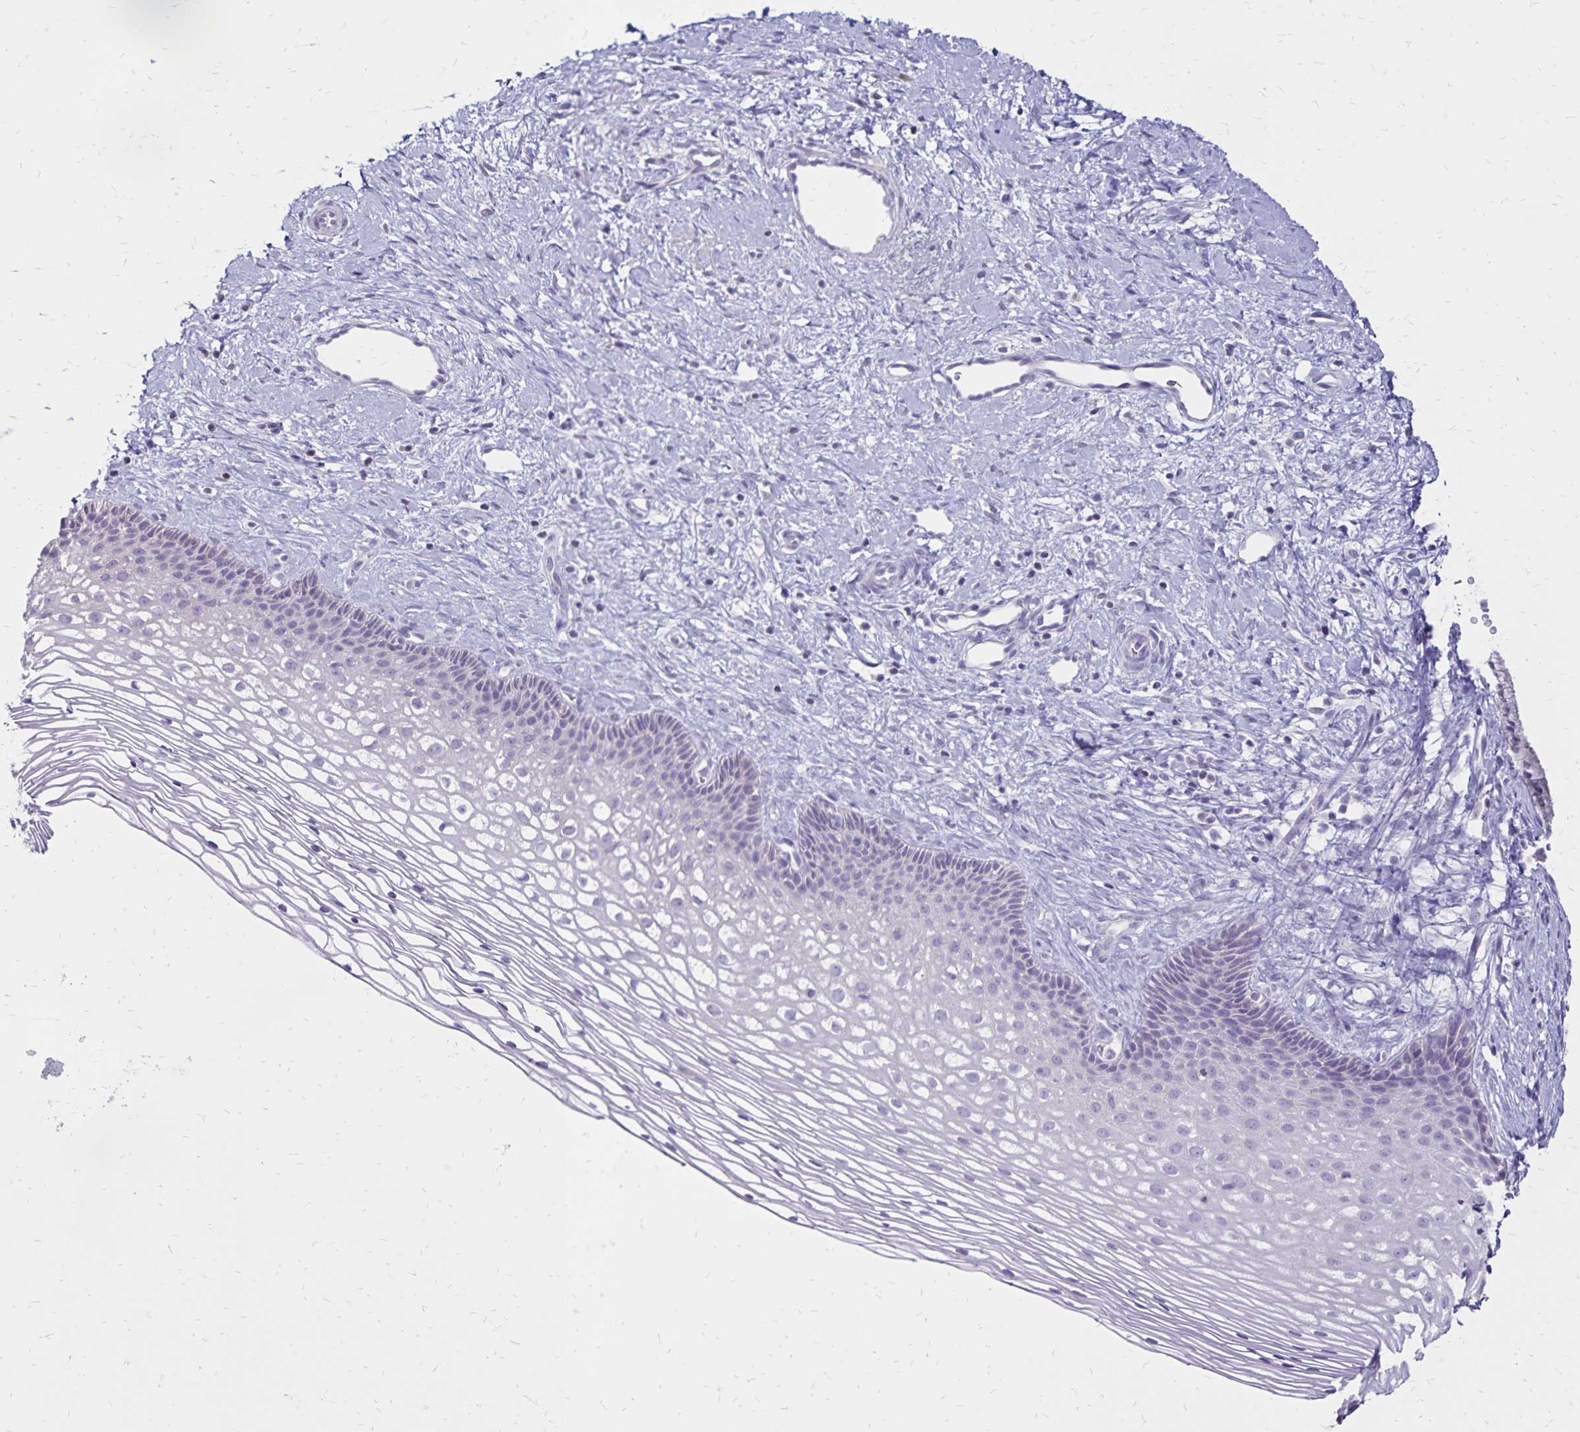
{"staining": {"intensity": "negative", "quantity": "none", "location": "none"}, "tissue": "cervix", "cell_type": "Glandular cells", "image_type": "normal", "snomed": [{"axis": "morphology", "description": "Normal tissue, NOS"}, {"axis": "topography", "description": "Cervix"}], "caption": "DAB immunohistochemical staining of benign cervix shows no significant expression in glandular cells.", "gene": "SH3GL3", "patient": {"sex": "female", "age": 34}}